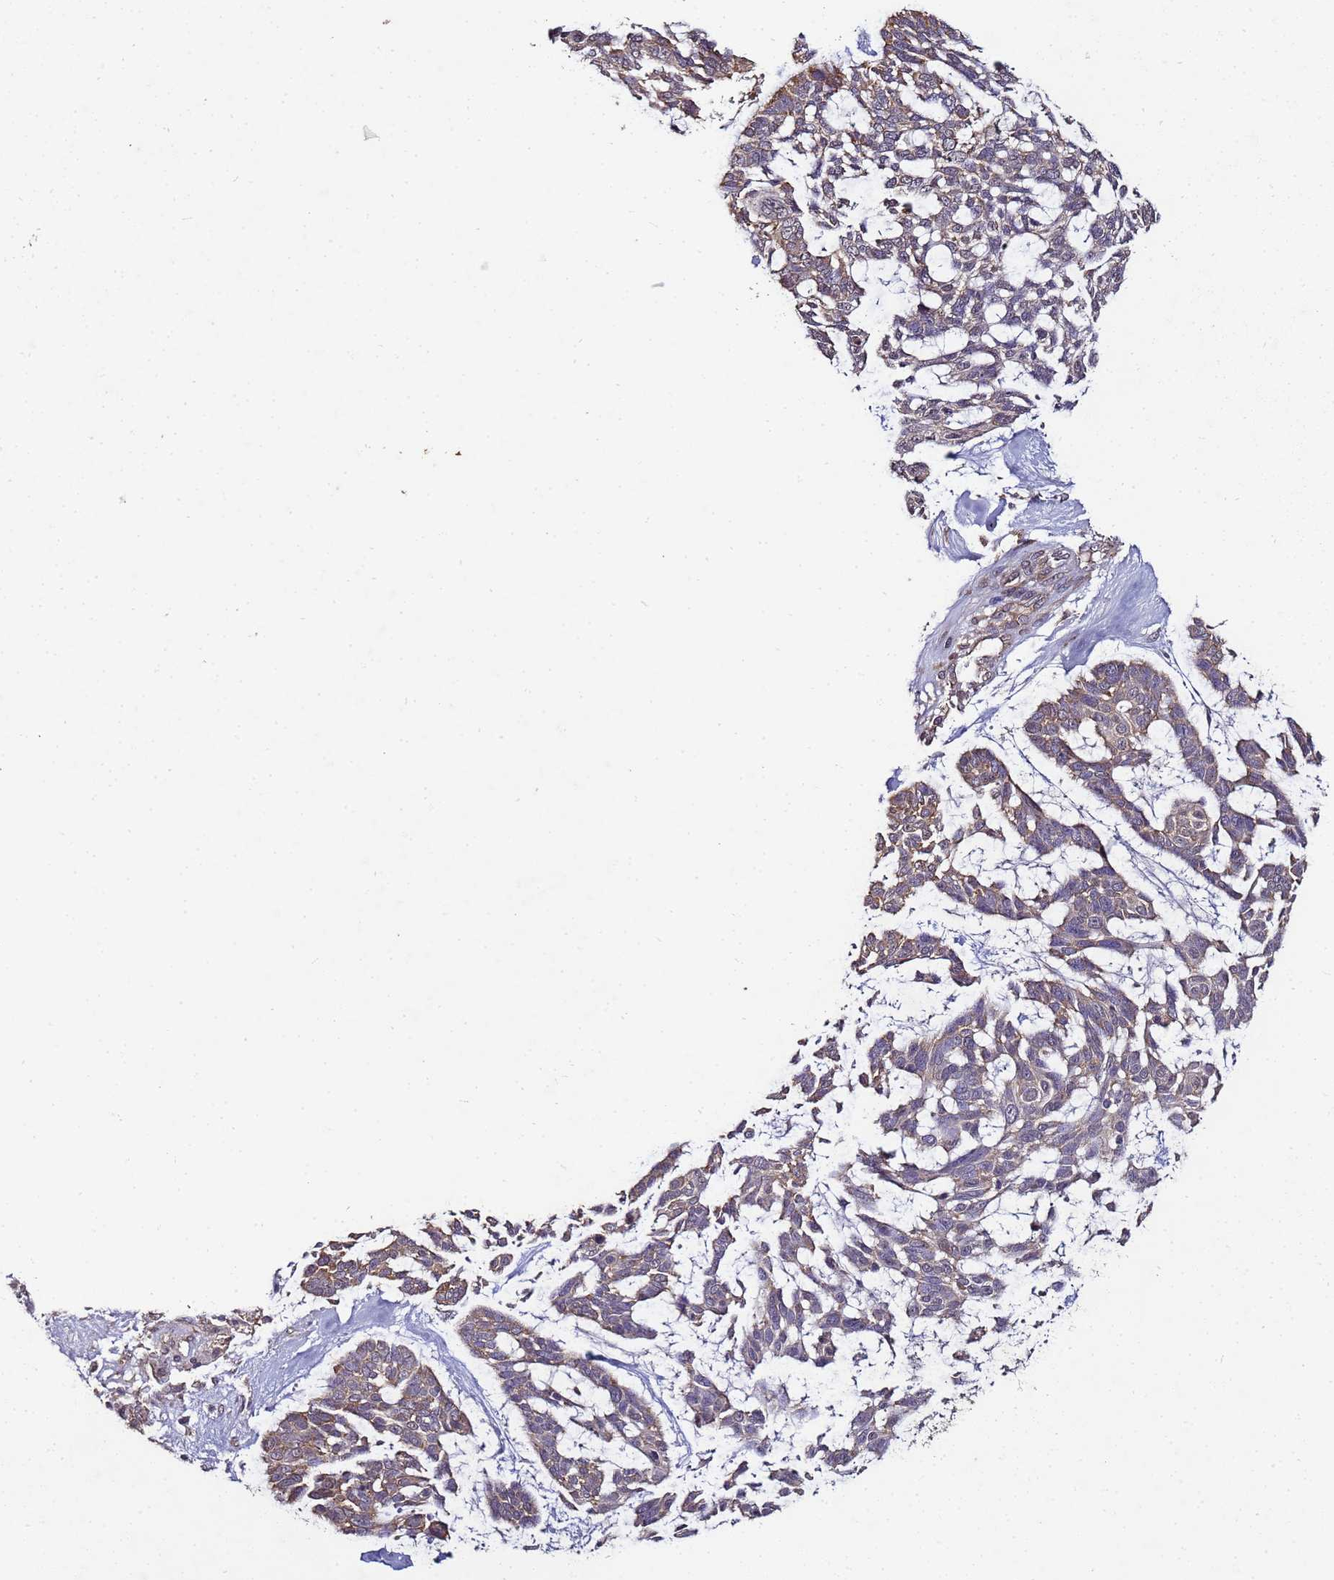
{"staining": {"intensity": "moderate", "quantity": ">75%", "location": "cytoplasmic/membranous"}, "tissue": "skin cancer", "cell_type": "Tumor cells", "image_type": "cancer", "snomed": [{"axis": "morphology", "description": "Basal cell carcinoma"}, {"axis": "topography", "description": "Skin"}], "caption": "Human basal cell carcinoma (skin) stained for a protein (brown) exhibits moderate cytoplasmic/membranous positive staining in about >75% of tumor cells.", "gene": "ANKRD17", "patient": {"sex": "male", "age": 88}}